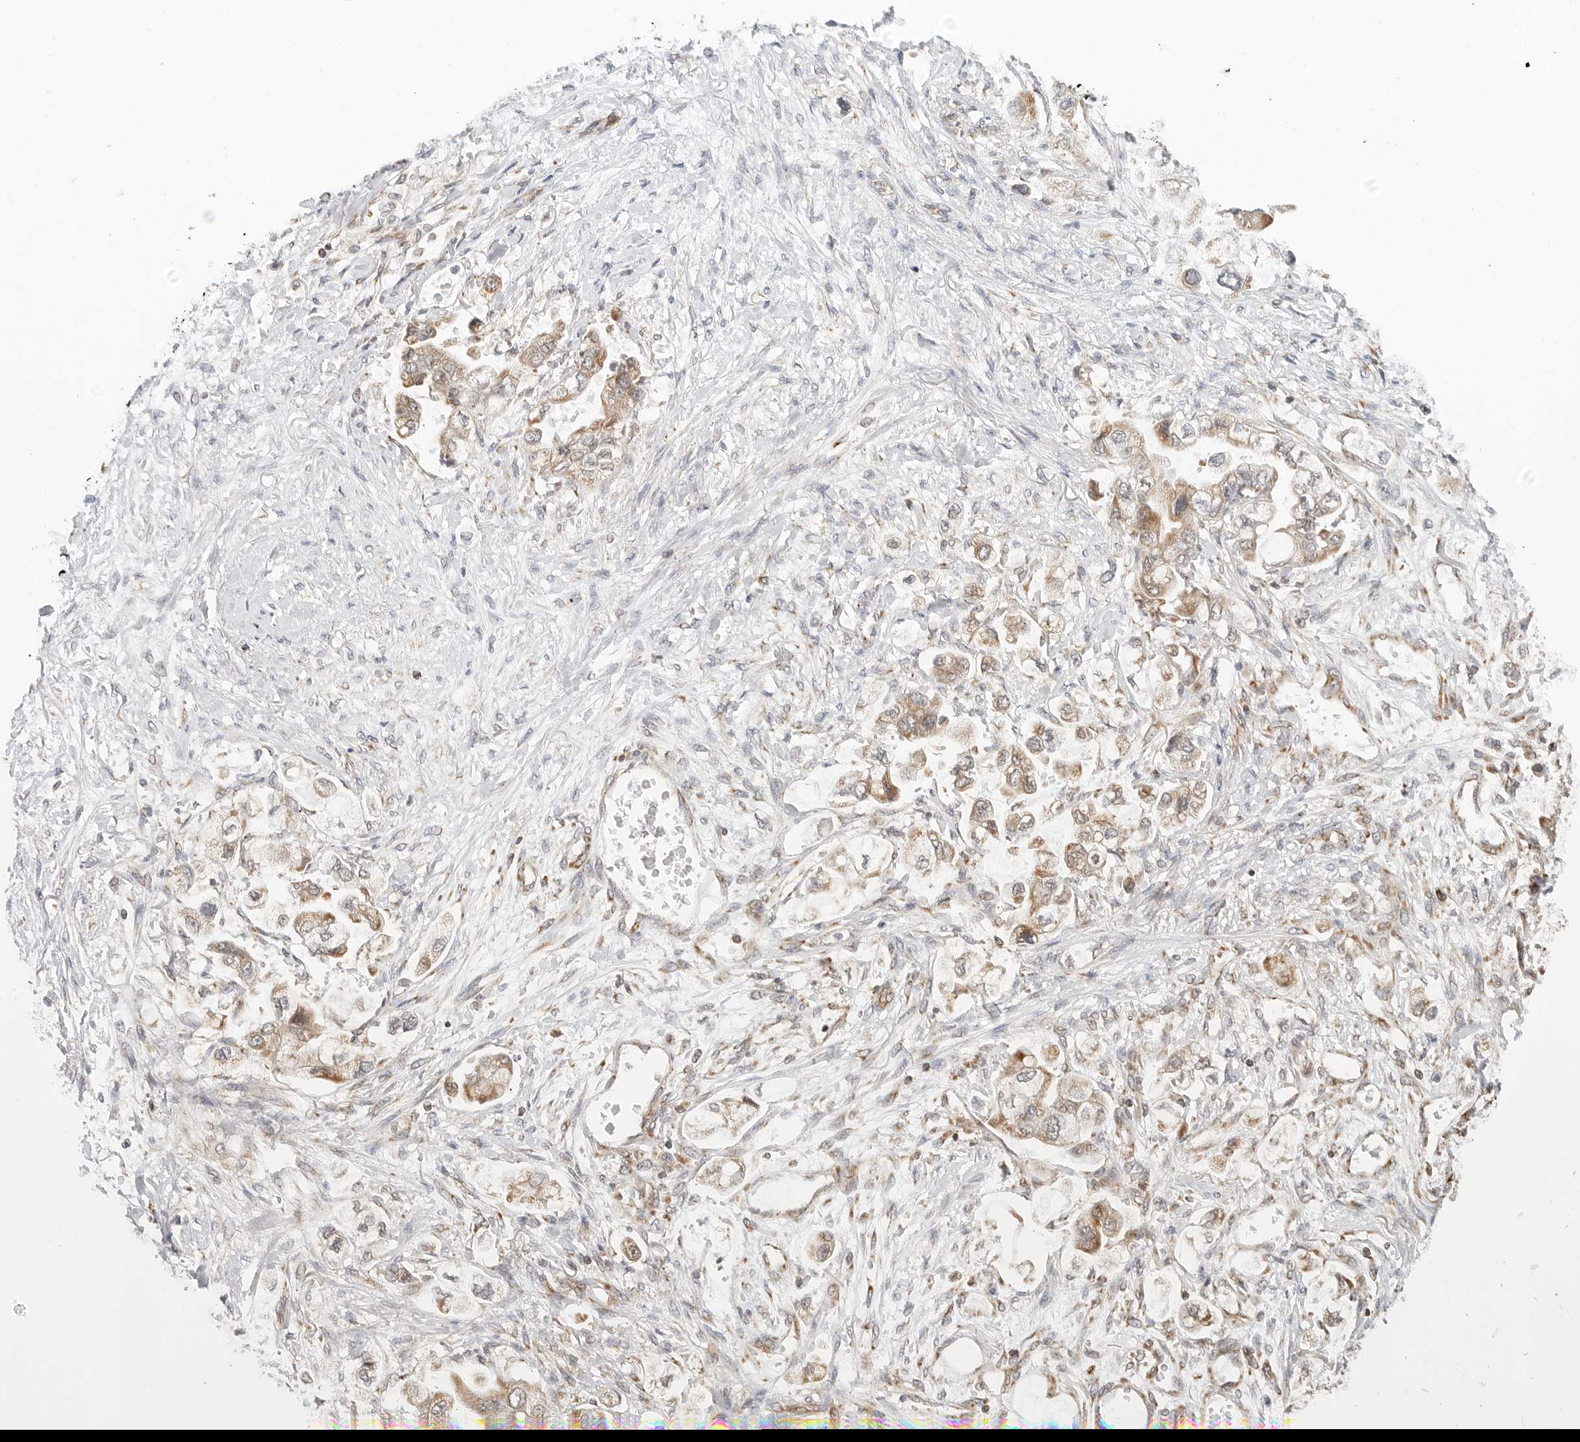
{"staining": {"intensity": "moderate", "quantity": ">75%", "location": "cytoplasmic/membranous"}, "tissue": "stomach cancer", "cell_type": "Tumor cells", "image_type": "cancer", "snomed": [{"axis": "morphology", "description": "Adenocarcinoma, NOS"}, {"axis": "topography", "description": "Stomach"}], "caption": "An IHC image of neoplastic tissue is shown. Protein staining in brown highlights moderate cytoplasmic/membranous positivity in stomach cancer within tumor cells.", "gene": "POLR3GL", "patient": {"sex": "male", "age": 62}}